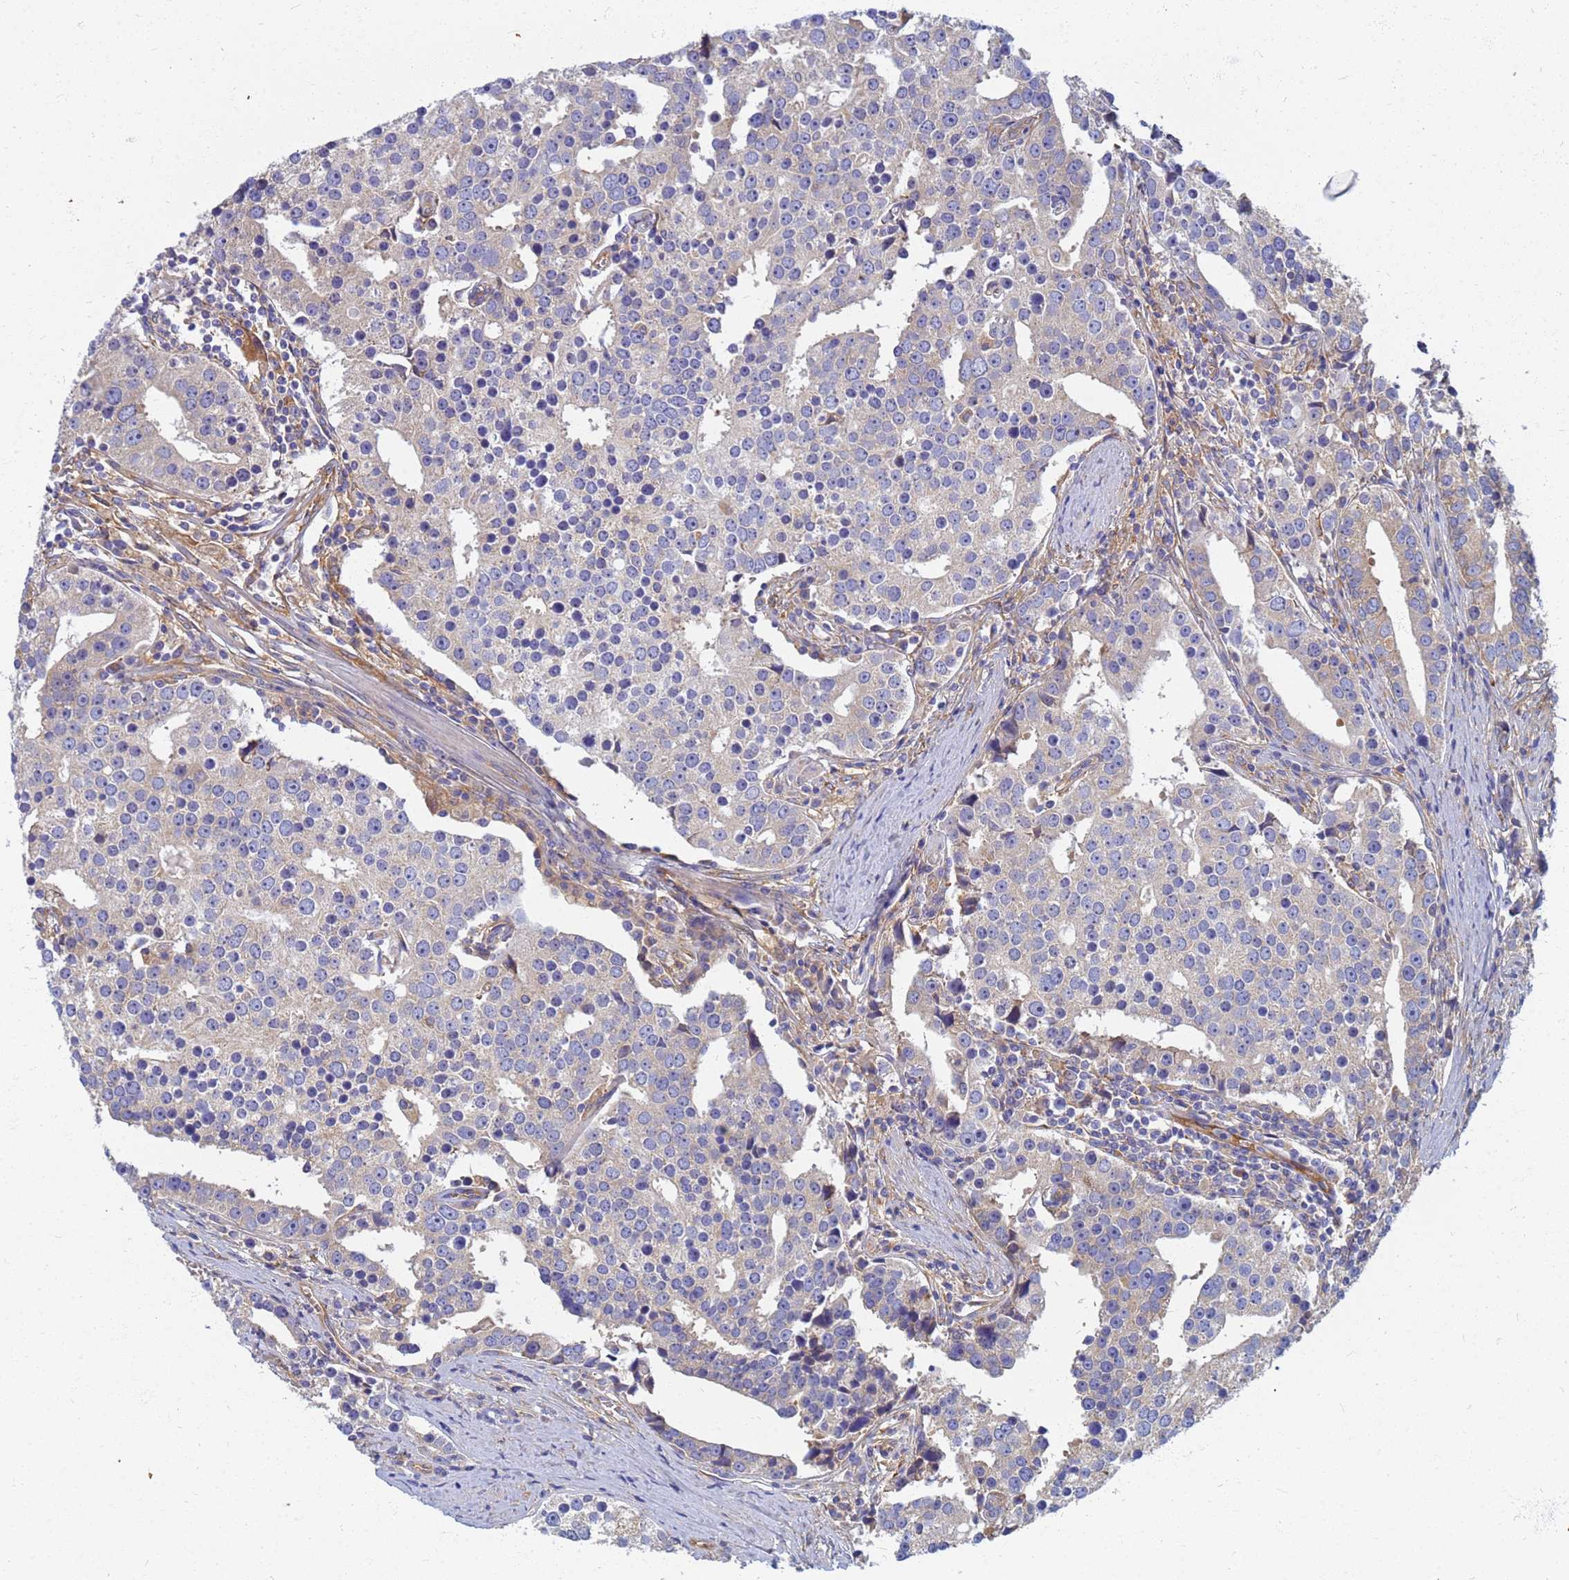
{"staining": {"intensity": "weak", "quantity": "<25%", "location": "cytoplasmic/membranous"}, "tissue": "prostate cancer", "cell_type": "Tumor cells", "image_type": "cancer", "snomed": [{"axis": "morphology", "description": "Adenocarcinoma, High grade"}, {"axis": "topography", "description": "Prostate"}], "caption": "Tumor cells show no significant expression in prostate adenocarcinoma (high-grade). Brightfield microscopy of immunohistochemistry (IHC) stained with DAB (brown) and hematoxylin (blue), captured at high magnification.", "gene": "EEA1", "patient": {"sex": "male", "age": 71}}